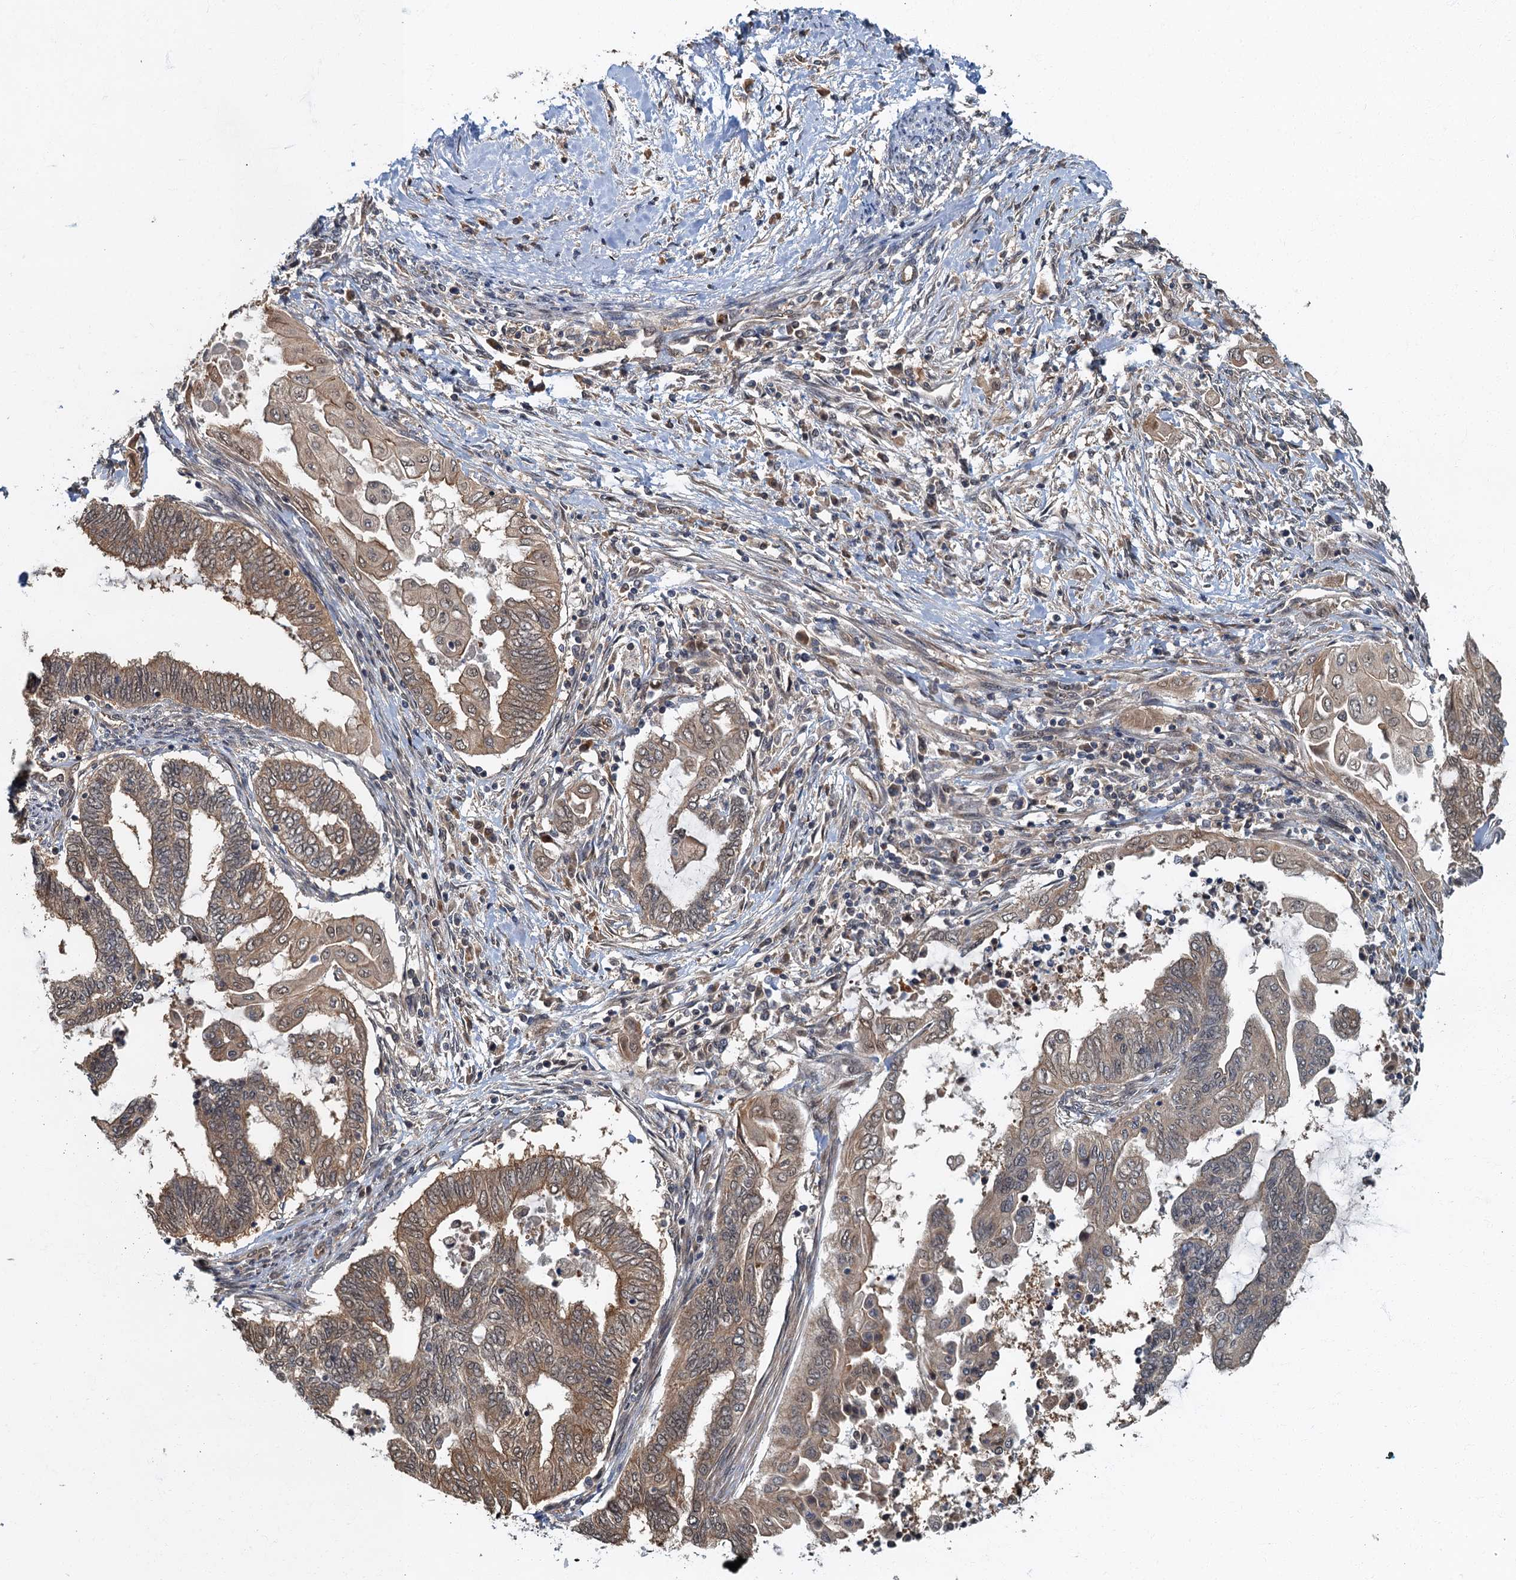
{"staining": {"intensity": "moderate", "quantity": ">75%", "location": "cytoplasmic/membranous"}, "tissue": "endometrial cancer", "cell_type": "Tumor cells", "image_type": "cancer", "snomed": [{"axis": "morphology", "description": "Adenocarcinoma, NOS"}, {"axis": "topography", "description": "Uterus"}, {"axis": "topography", "description": "Endometrium"}], "caption": "Immunohistochemical staining of human endometrial cancer (adenocarcinoma) reveals medium levels of moderate cytoplasmic/membranous staining in approximately >75% of tumor cells.", "gene": "TBCK", "patient": {"sex": "female", "age": 70}}